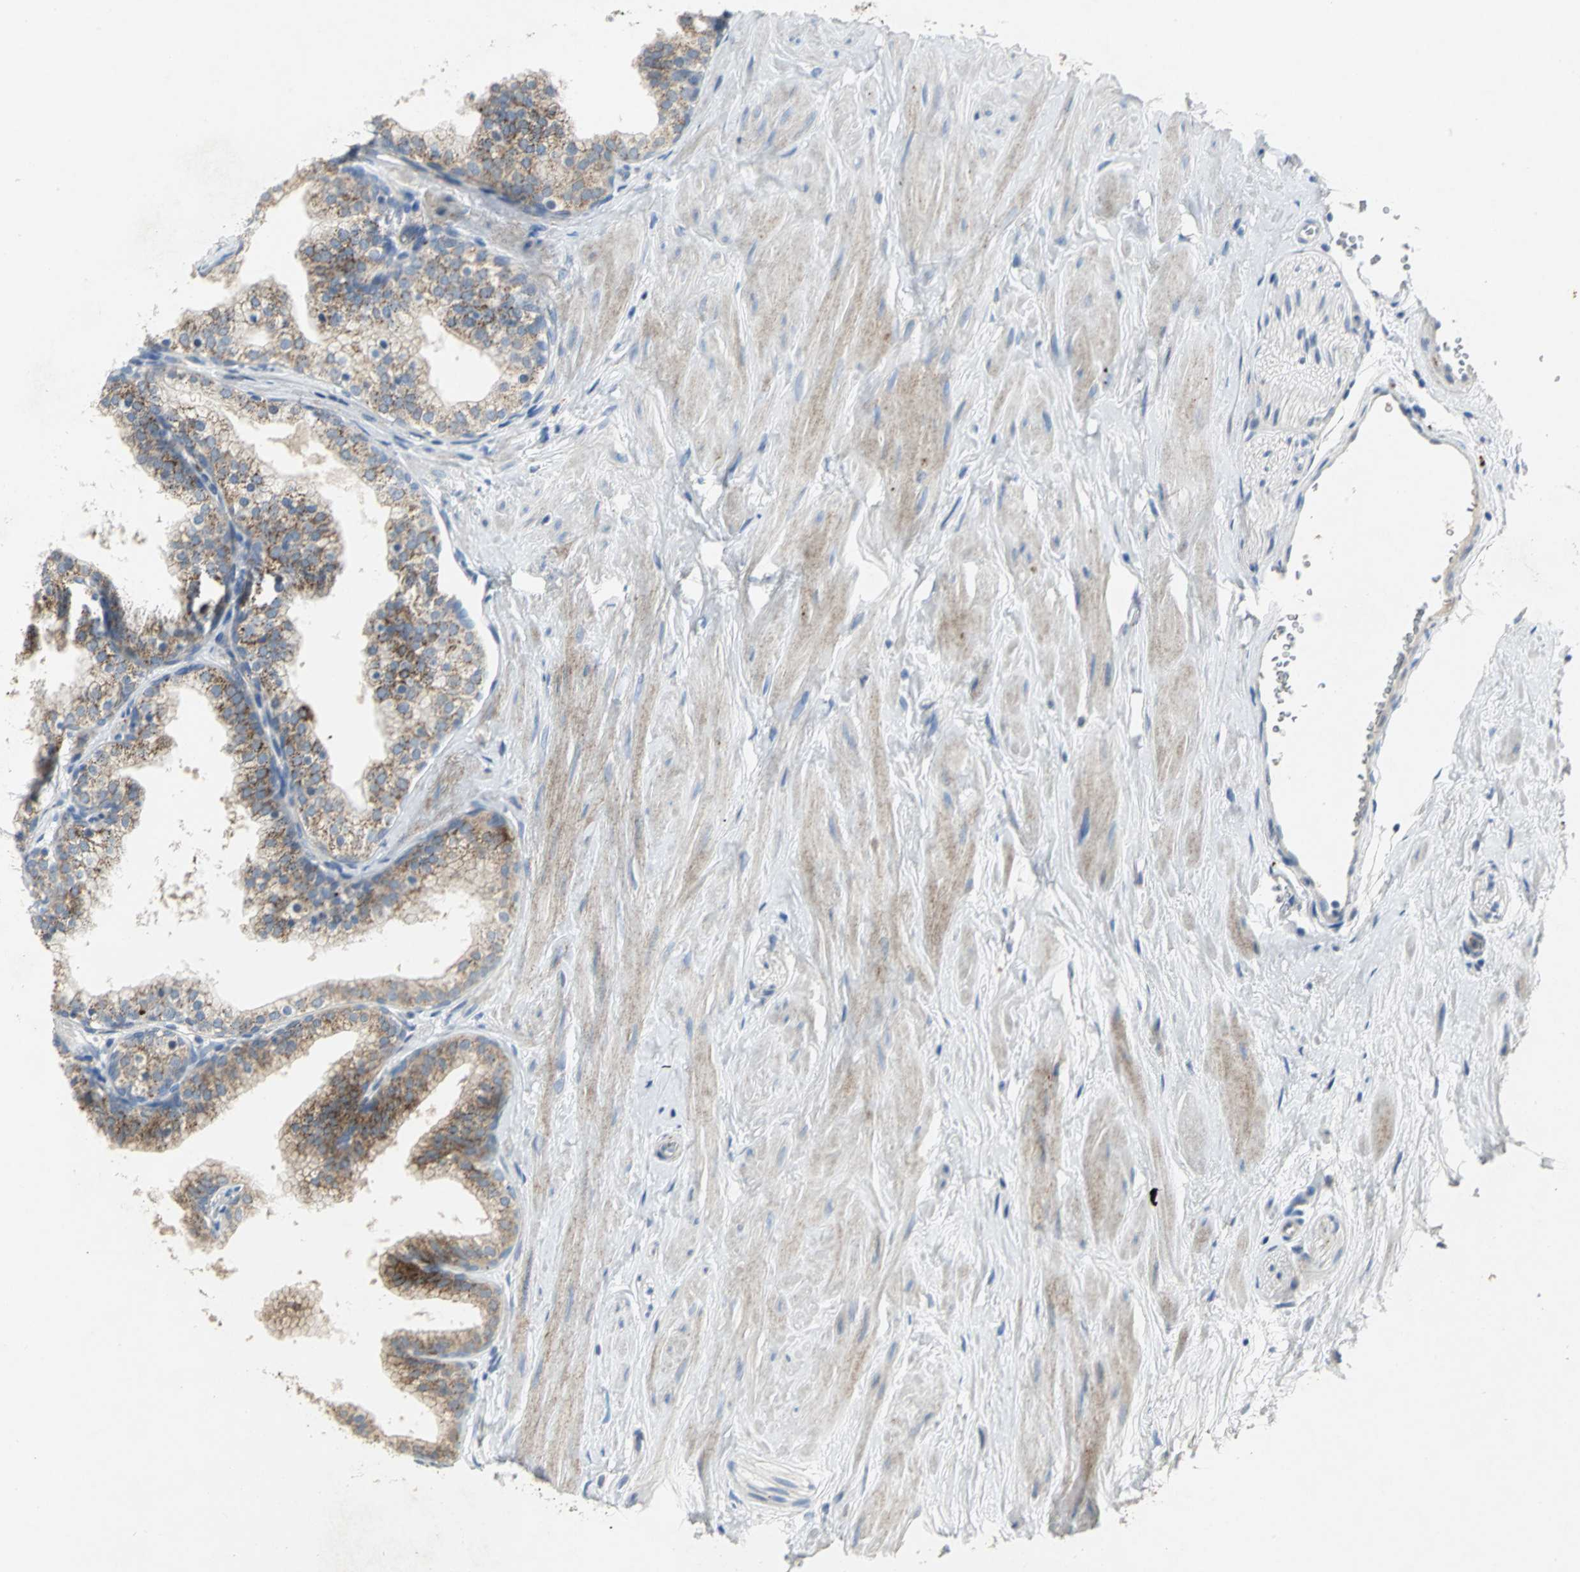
{"staining": {"intensity": "strong", "quantity": "25%-75%", "location": "cytoplasmic/membranous"}, "tissue": "prostate", "cell_type": "Glandular cells", "image_type": "normal", "snomed": [{"axis": "morphology", "description": "Normal tissue, NOS"}, {"axis": "topography", "description": "Prostate"}], "caption": "This histopathology image demonstrates benign prostate stained with immunohistochemistry (IHC) to label a protein in brown. The cytoplasmic/membranous of glandular cells show strong positivity for the protein. Nuclei are counter-stained blue.", "gene": "SPPL2B", "patient": {"sex": "male", "age": 60}}